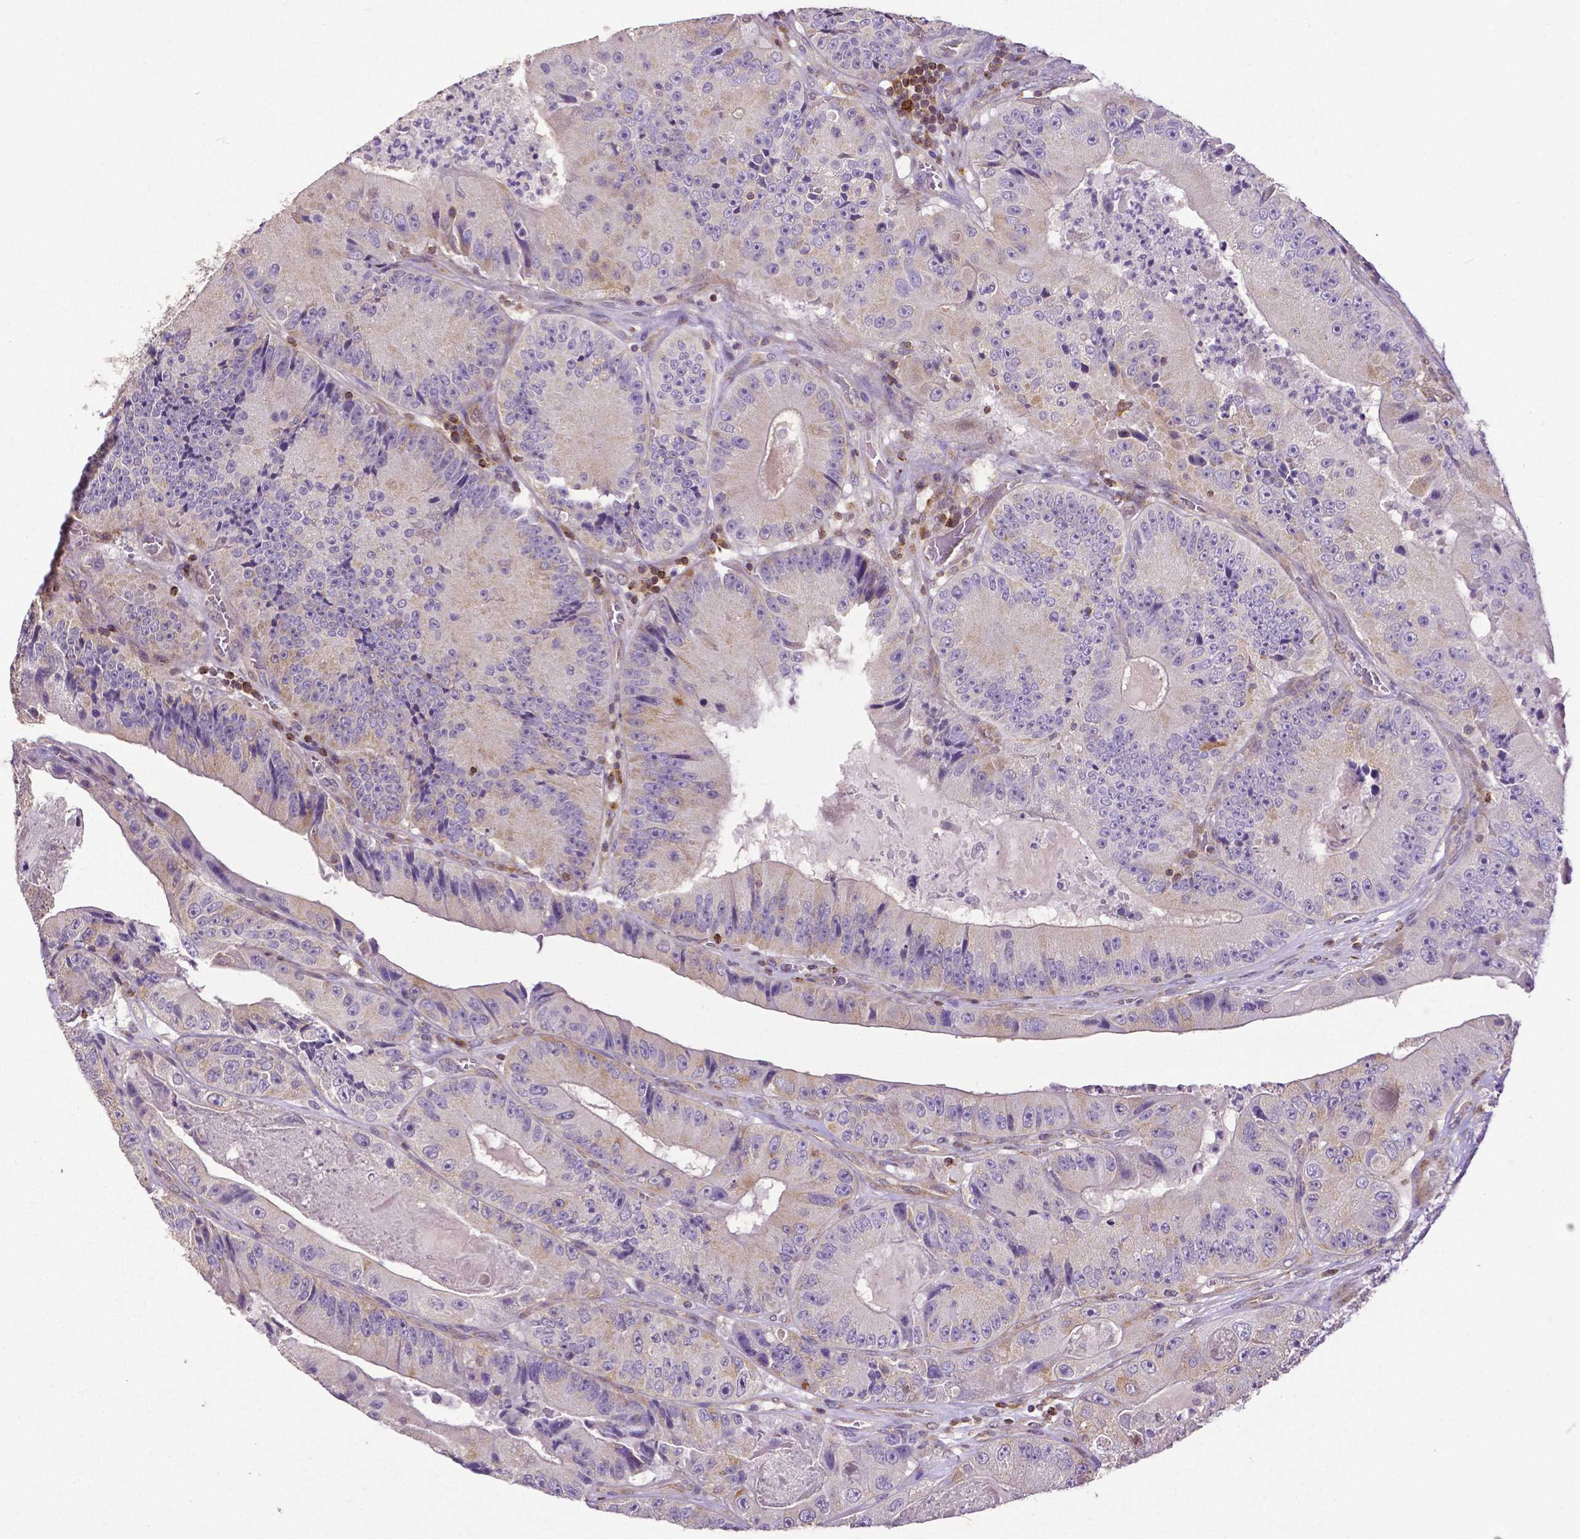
{"staining": {"intensity": "weak", "quantity": "25%-75%", "location": "cytoplasmic/membranous"}, "tissue": "colorectal cancer", "cell_type": "Tumor cells", "image_type": "cancer", "snomed": [{"axis": "morphology", "description": "Adenocarcinoma, NOS"}, {"axis": "topography", "description": "Colon"}], "caption": "A high-resolution image shows immunohistochemistry staining of colorectal cancer (adenocarcinoma), which displays weak cytoplasmic/membranous staining in about 25%-75% of tumor cells.", "gene": "MCL1", "patient": {"sex": "female", "age": 86}}